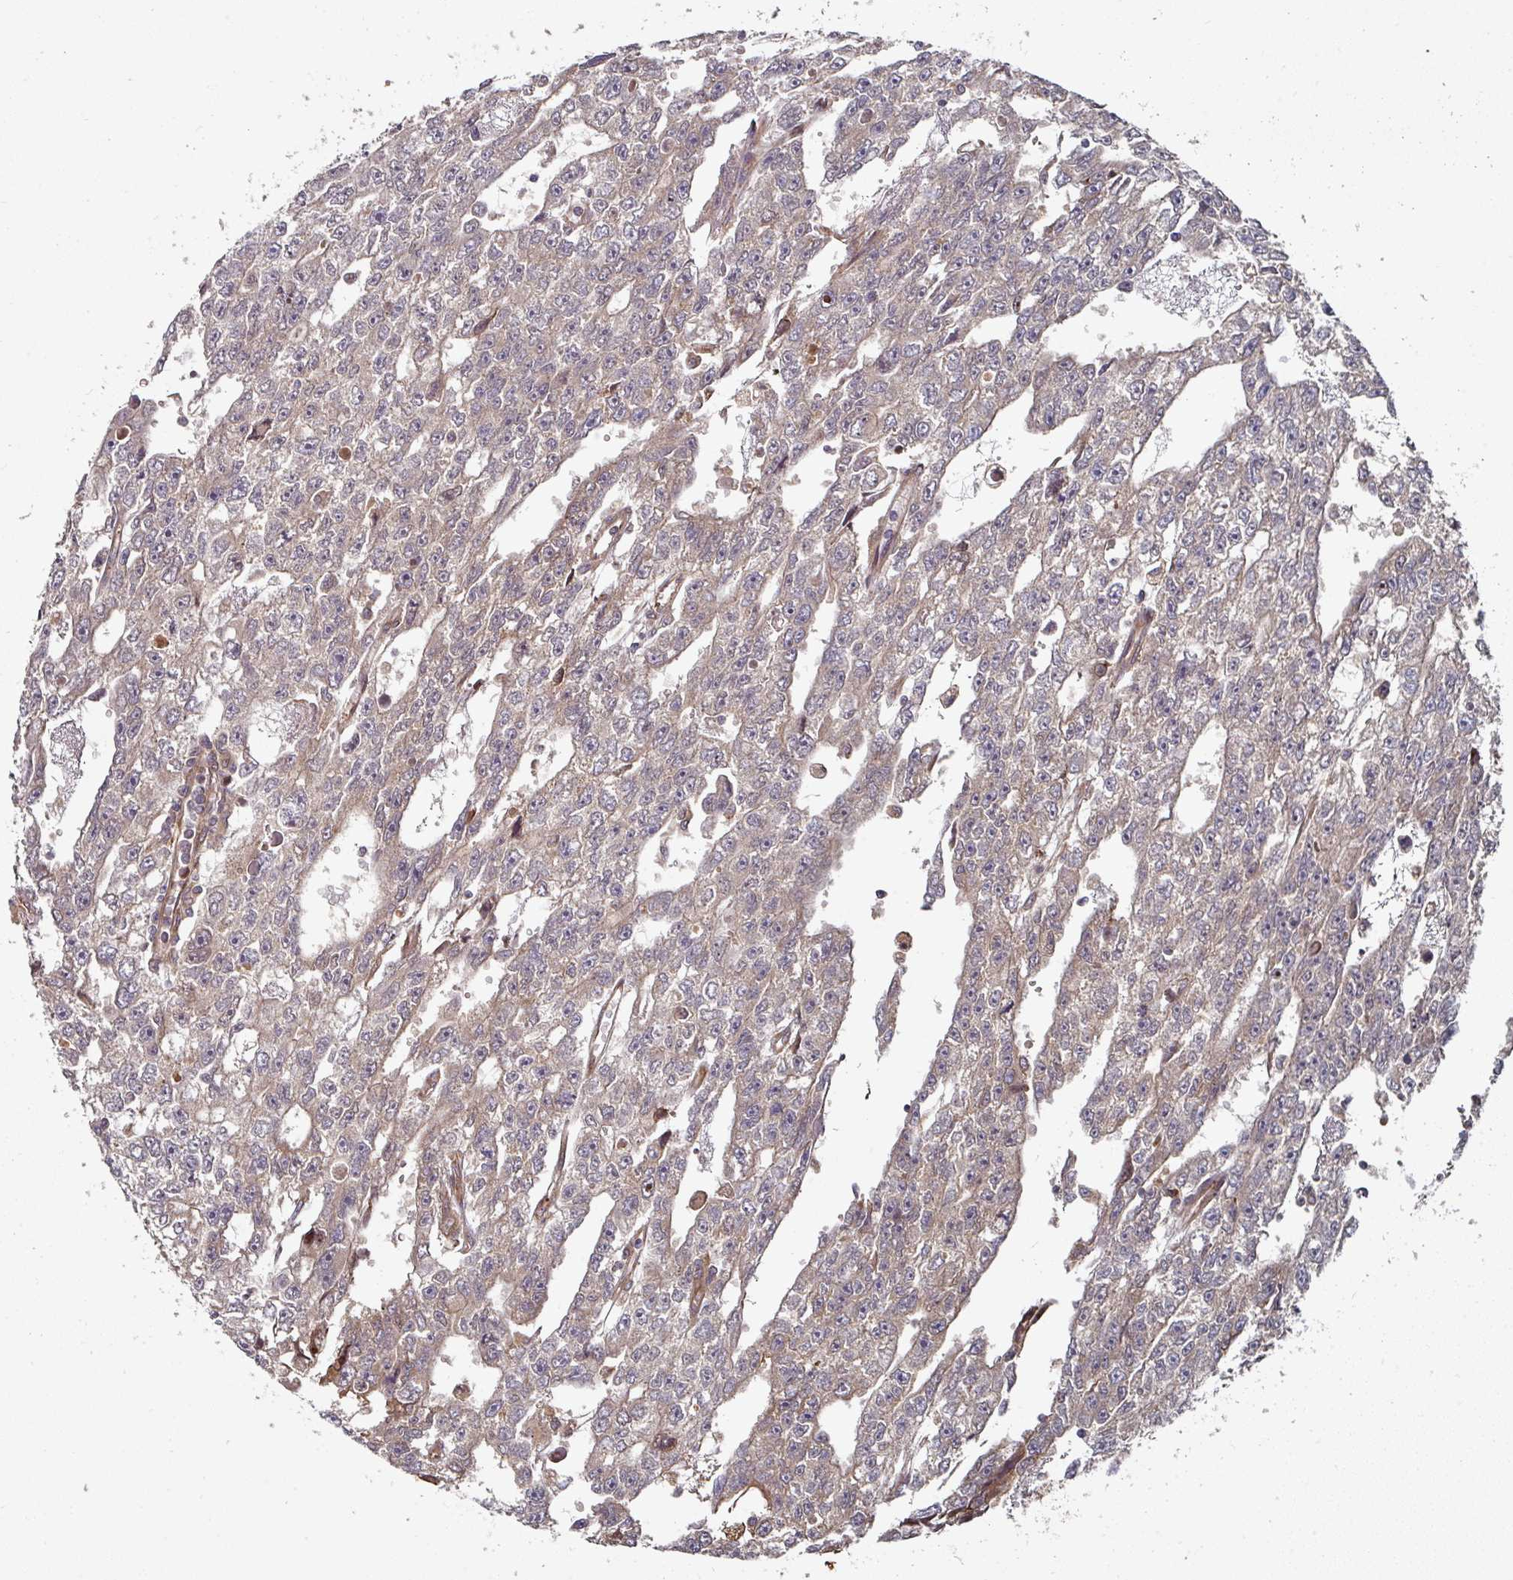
{"staining": {"intensity": "weak", "quantity": ">75%", "location": "cytoplasmic/membranous"}, "tissue": "testis cancer", "cell_type": "Tumor cells", "image_type": "cancer", "snomed": [{"axis": "morphology", "description": "Carcinoma, Embryonal, NOS"}, {"axis": "topography", "description": "Testis"}], "caption": "The immunohistochemical stain highlights weak cytoplasmic/membranous positivity in tumor cells of embryonal carcinoma (testis) tissue.", "gene": "CEP95", "patient": {"sex": "male", "age": 20}}